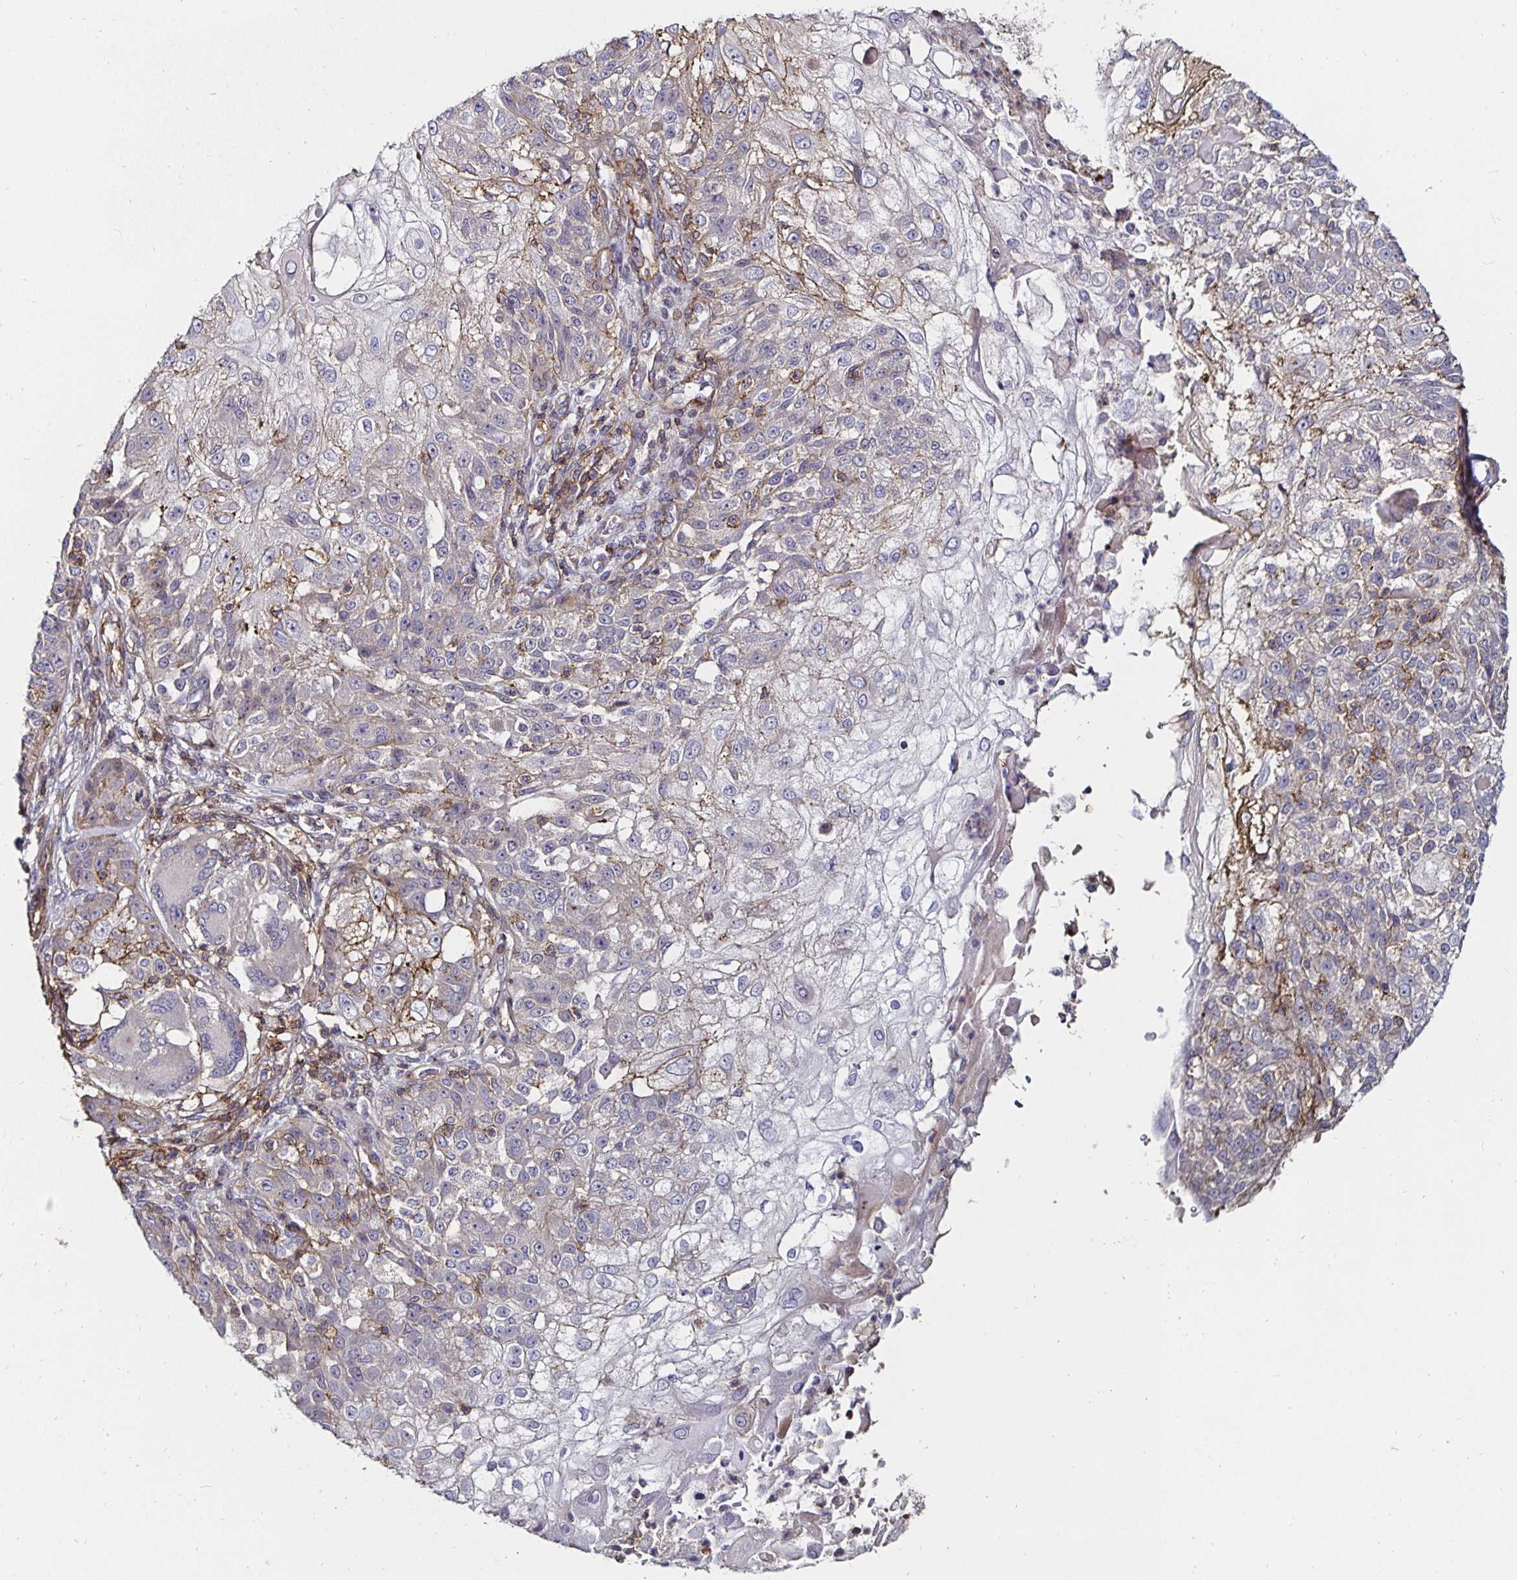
{"staining": {"intensity": "weak", "quantity": "<25%", "location": "cytoplasmic/membranous"}, "tissue": "skin cancer", "cell_type": "Tumor cells", "image_type": "cancer", "snomed": [{"axis": "morphology", "description": "Normal tissue, NOS"}, {"axis": "morphology", "description": "Squamous cell carcinoma, NOS"}, {"axis": "topography", "description": "Skin"}], "caption": "Immunohistochemistry (IHC) photomicrograph of neoplastic tissue: human squamous cell carcinoma (skin) stained with DAB (3,3'-diaminobenzidine) shows no significant protein staining in tumor cells.", "gene": "GJA4", "patient": {"sex": "female", "age": 83}}